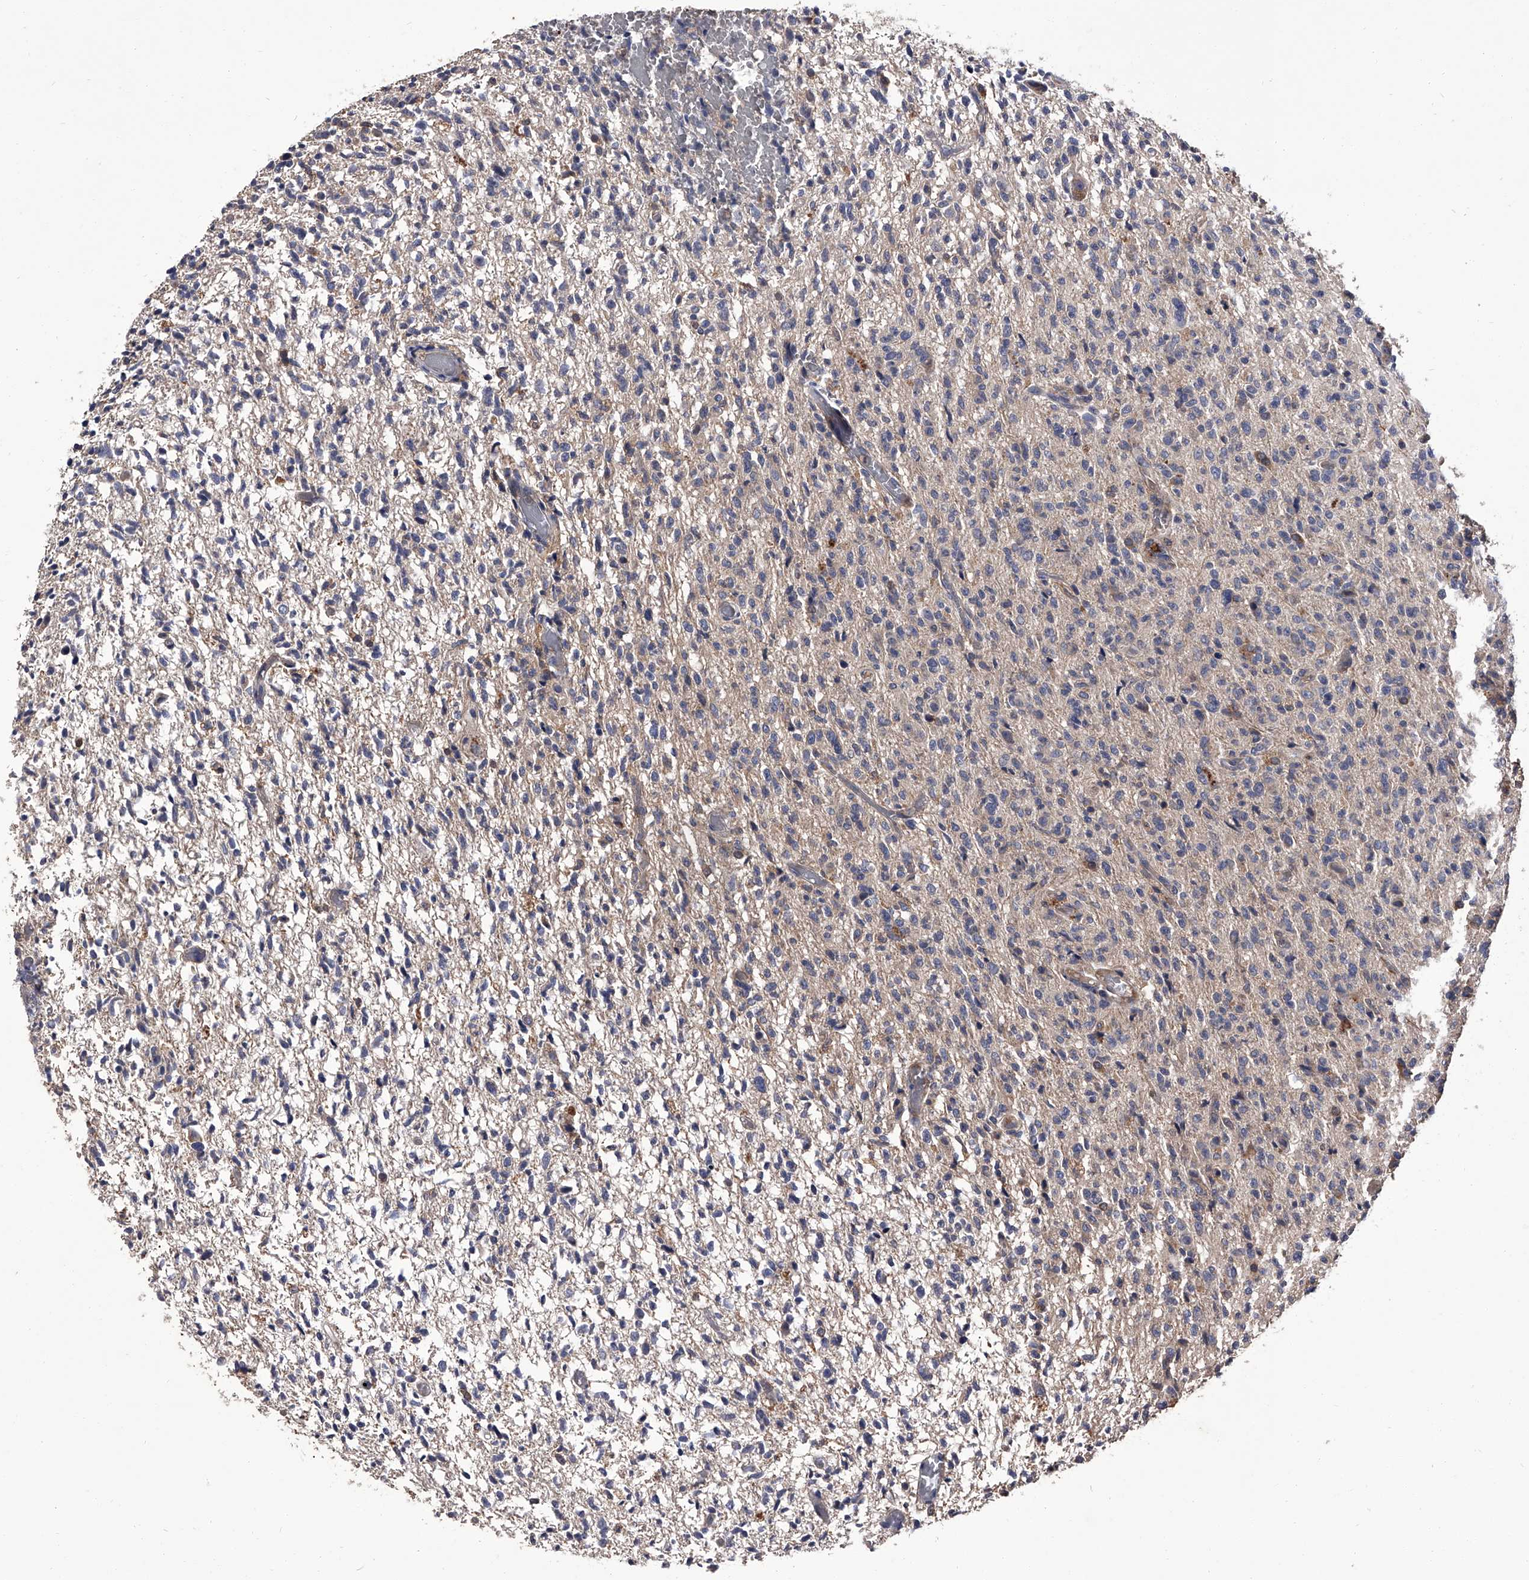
{"staining": {"intensity": "negative", "quantity": "none", "location": "none"}, "tissue": "glioma", "cell_type": "Tumor cells", "image_type": "cancer", "snomed": [{"axis": "morphology", "description": "Glioma, malignant, High grade"}, {"axis": "topography", "description": "Brain"}], "caption": "This is an IHC photomicrograph of glioma. There is no positivity in tumor cells.", "gene": "STK36", "patient": {"sex": "female", "age": 57}}